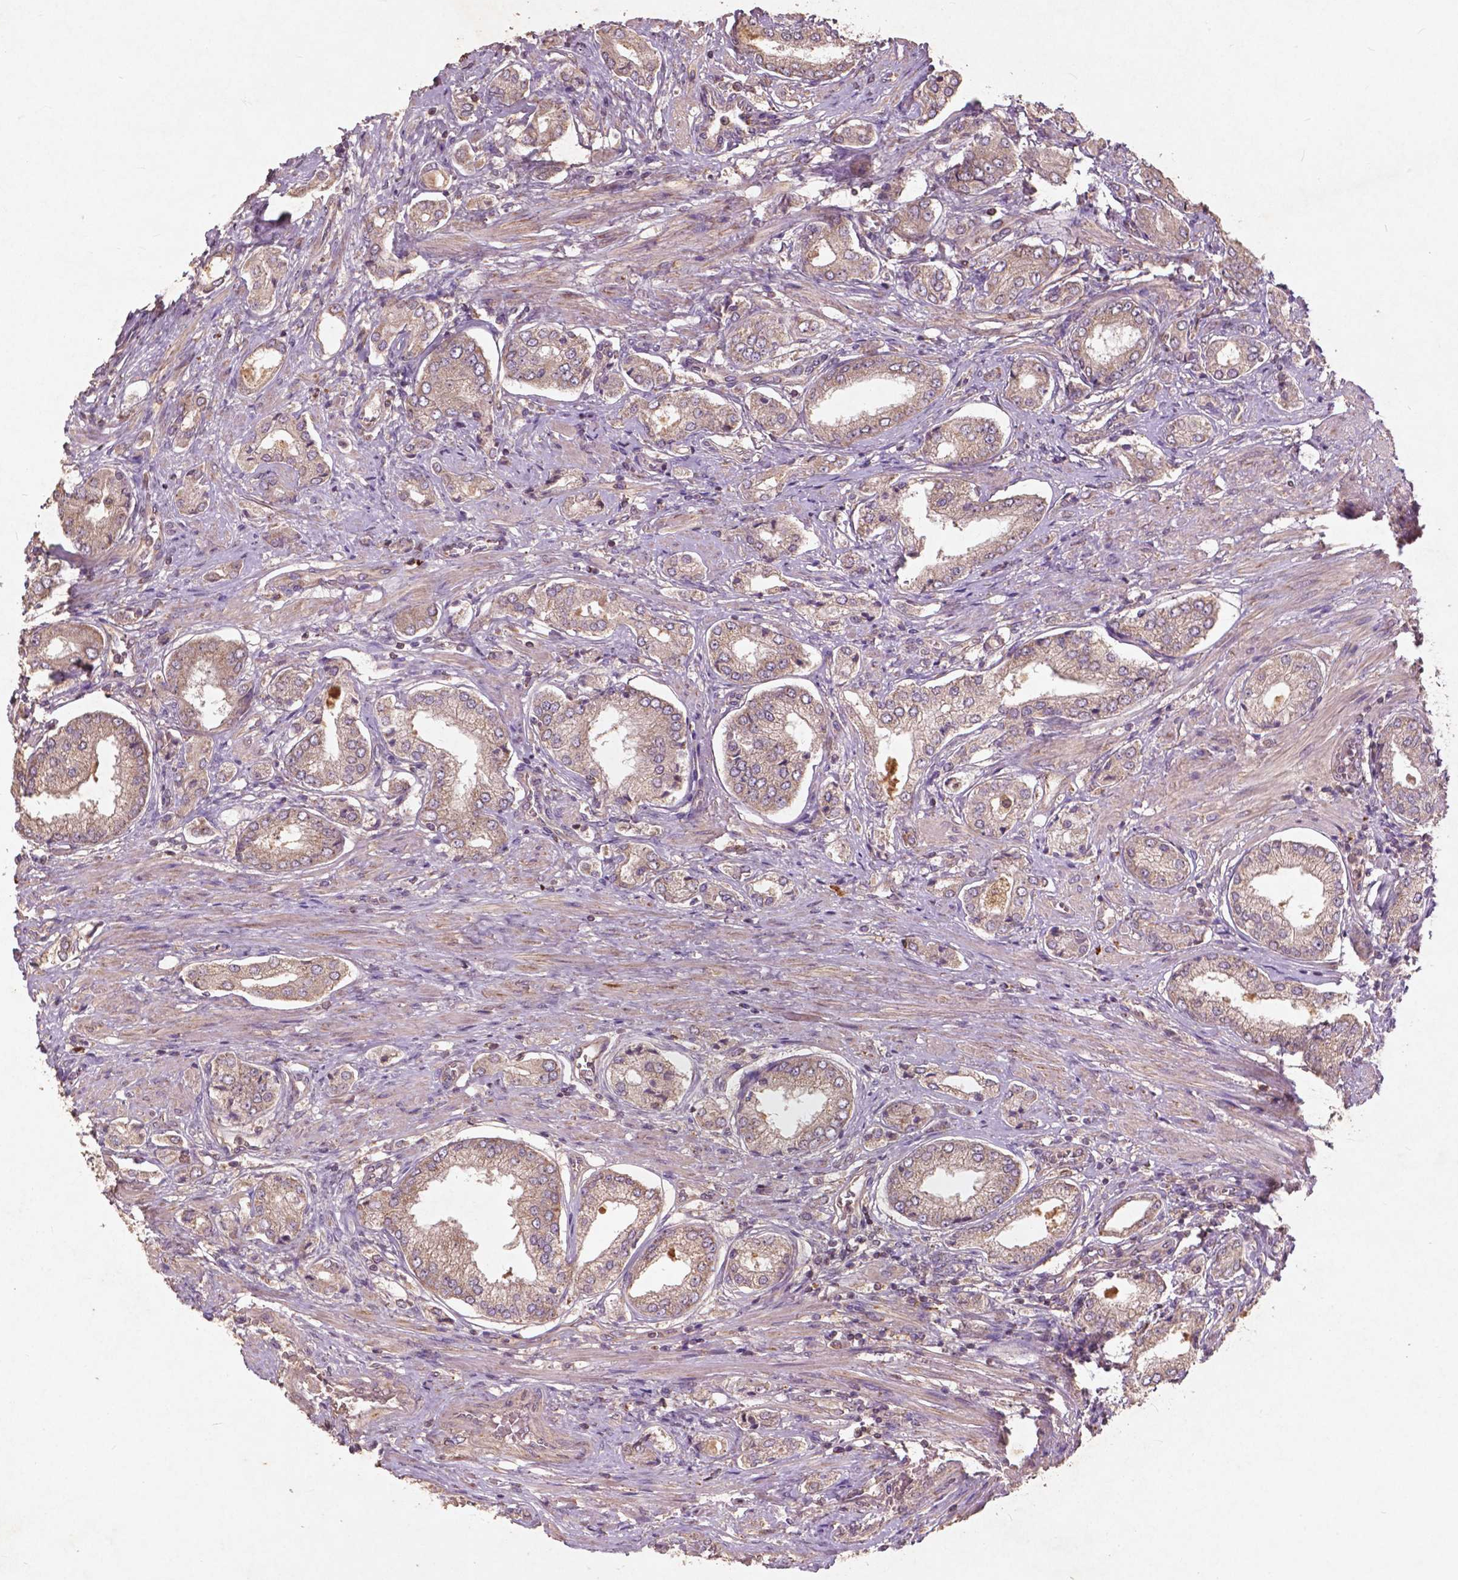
{"staining": {"intensity": "weak", "quantity": ">75%", "location": "cytoplasmic/membranous"}, "tissue": "prostate cancer", "cell_type": "Tumor cells", "image_type": "cancer", "snomed": [{"axis": "morphology", "description": "Adenocarcinoma, NOS"}, {"axis": "topography", "description": "Prostate"}], "caption": "Adenocarcinoma (prostate) stained with immunohistochemistry reveals weak cytoplasmic/membranous staining in about >75% of tumor cells.", "gene": "ST6GALNAC5", "patient": {"sex": "male", "age": 63}}